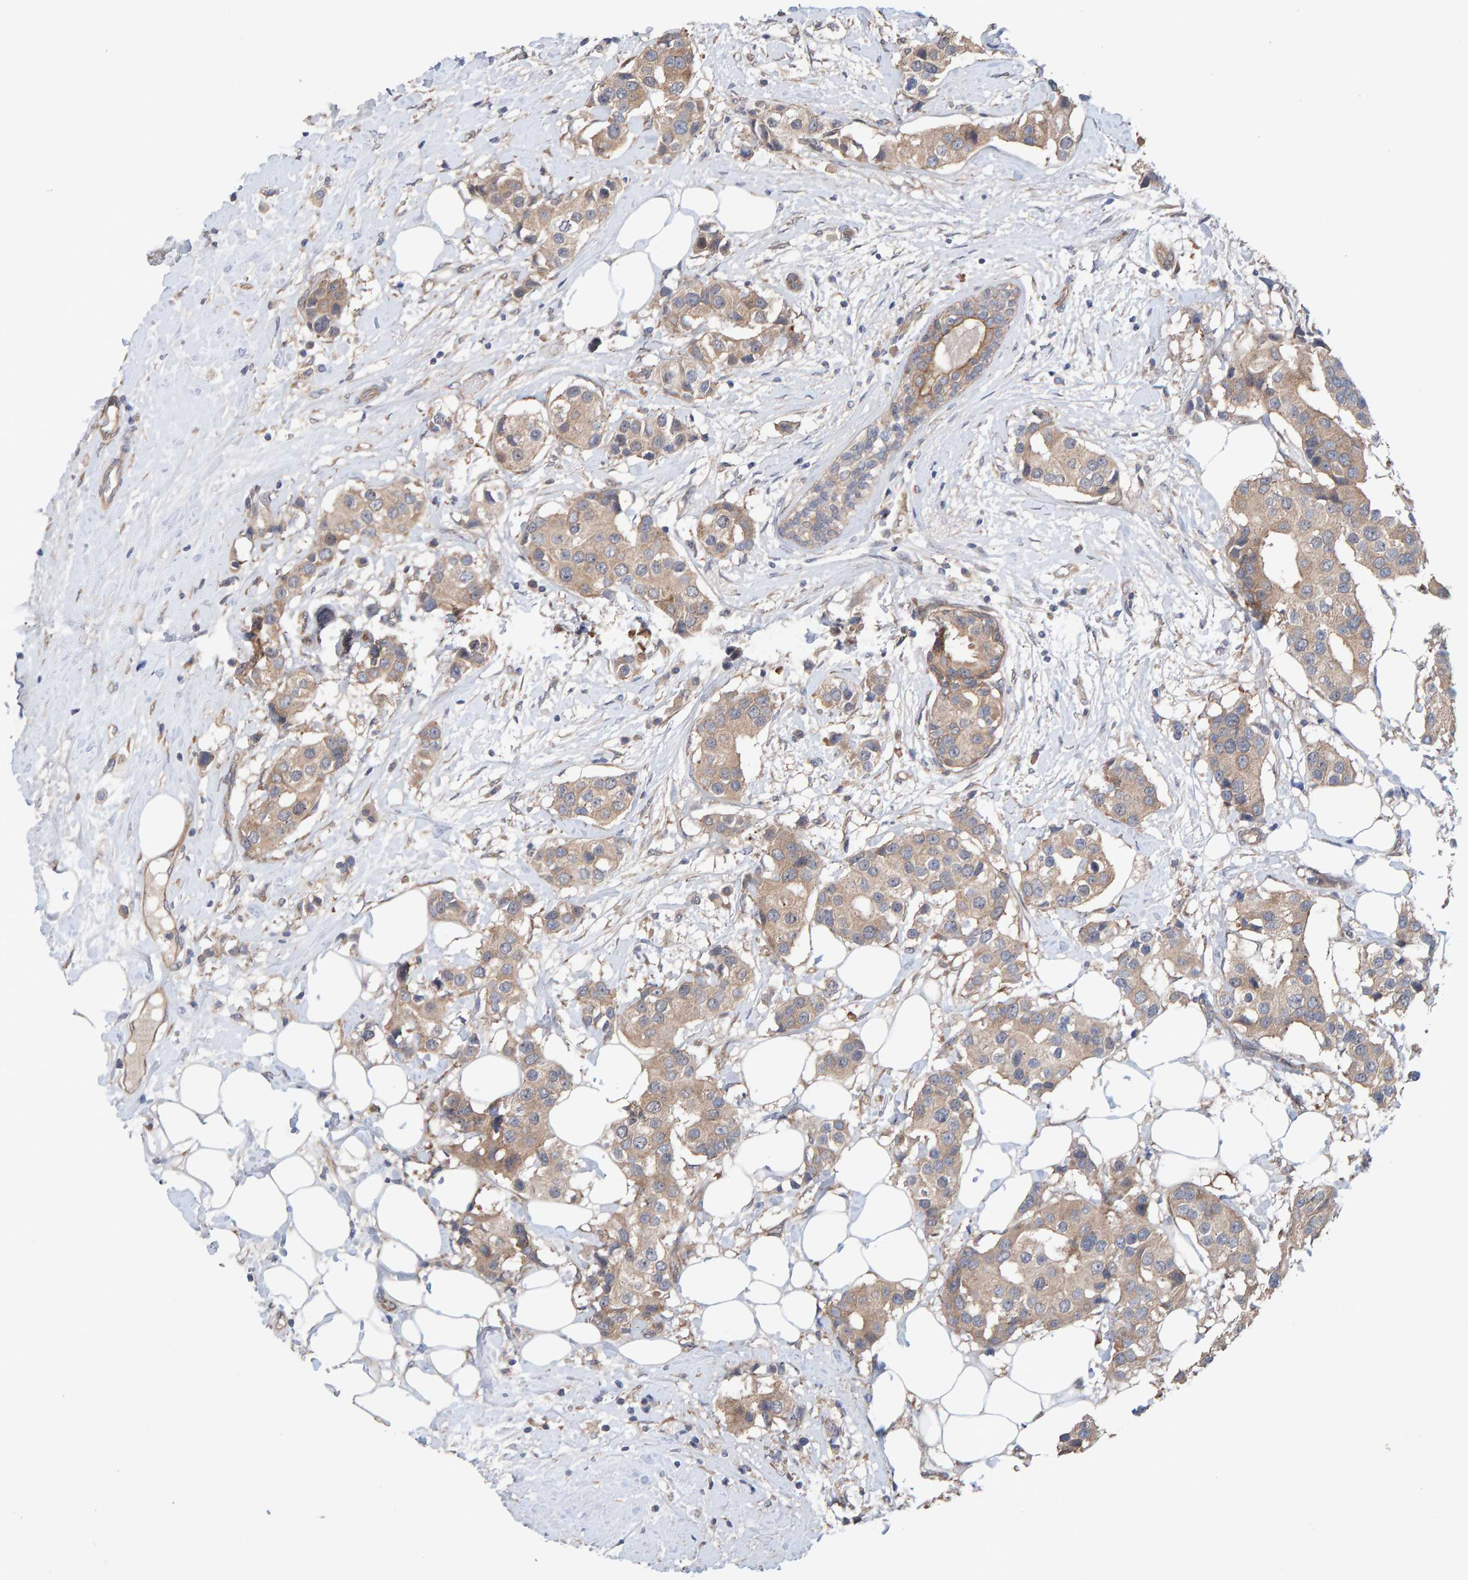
{"staining": {"intensity": "weak", "quantity": ">75%", "location": "cytoplasmic/membranous"}, "tissue": "breast cancer", "cell_type": "Tumor cells", "image_type": "cancer", "snomed": [{"axis": "morphology", "description": "Normal tissue, NOS"}, {"axis": "morphology", "description": "Duct carcinoma"}, {"axis": "topography", "description": "Breast"}], "caption": "IHC photomicrograph of breast cancer stained for a protein (brown), which exhibits low levels of weak cytoplasmic/membranous expression in approximately >75% of tumor cells.", "gene": "LRSAM1", "patient": {"sex": "female", "age": 39}}